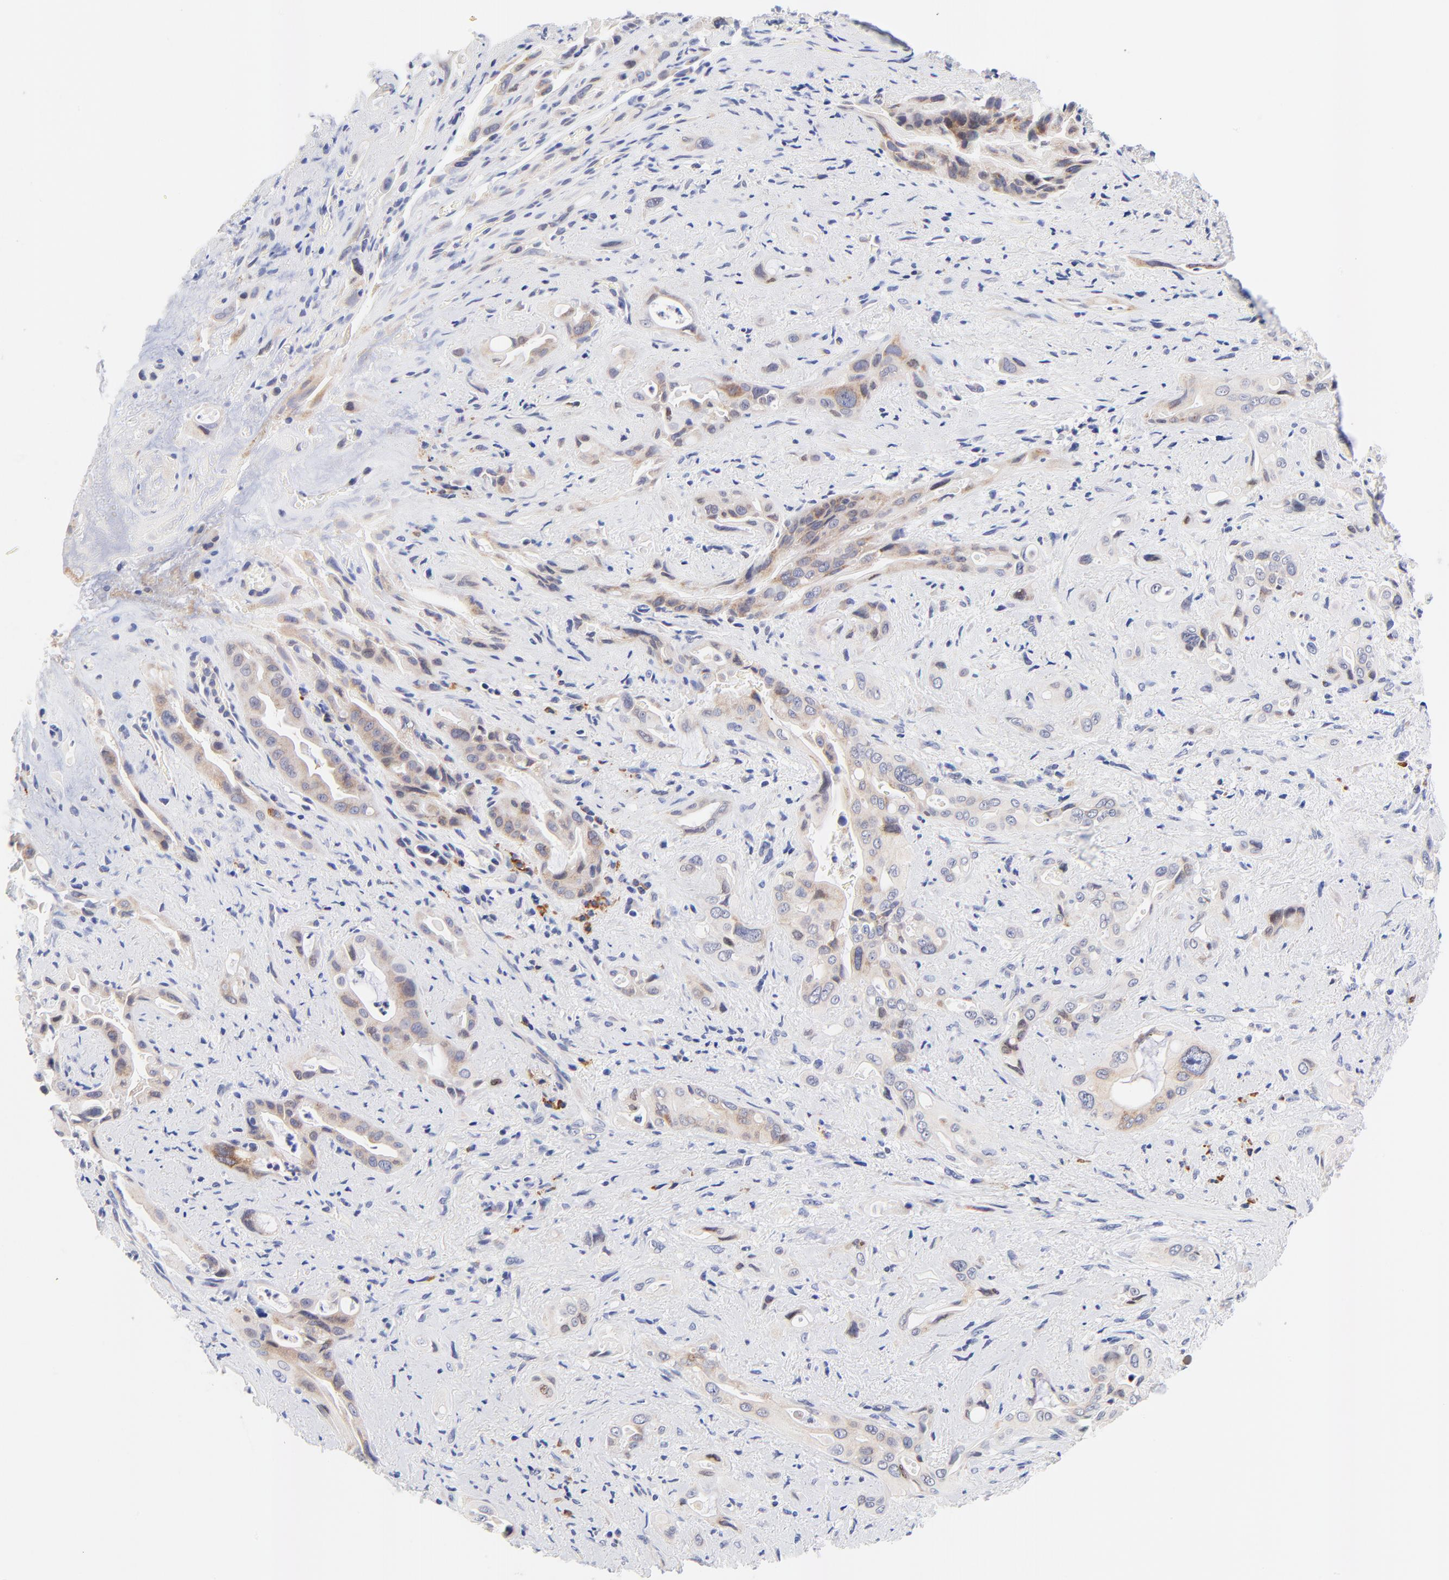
{"staining": {"intensity": "weak", "quantity": ">75%", "location": "cytoplasmic/membranous"}, "tissue": "pancreatic cancer", "cell_type": "Tumor cells", "image_type": "cancer", "snomed": [{"axis": "morphology", "description": "Adenocarcinoma, NOS"}, {"axis": "topography", "description": "Pancreas"}], "caption": "A low amount of weak cytoplasmic/membranous expression is identified in approximately >75% of tumor cells in pancreatic cancer (adenocarcinoma) tissue.", "gene": "AFF2", "patient": {"sex": "male", "age": 77}}